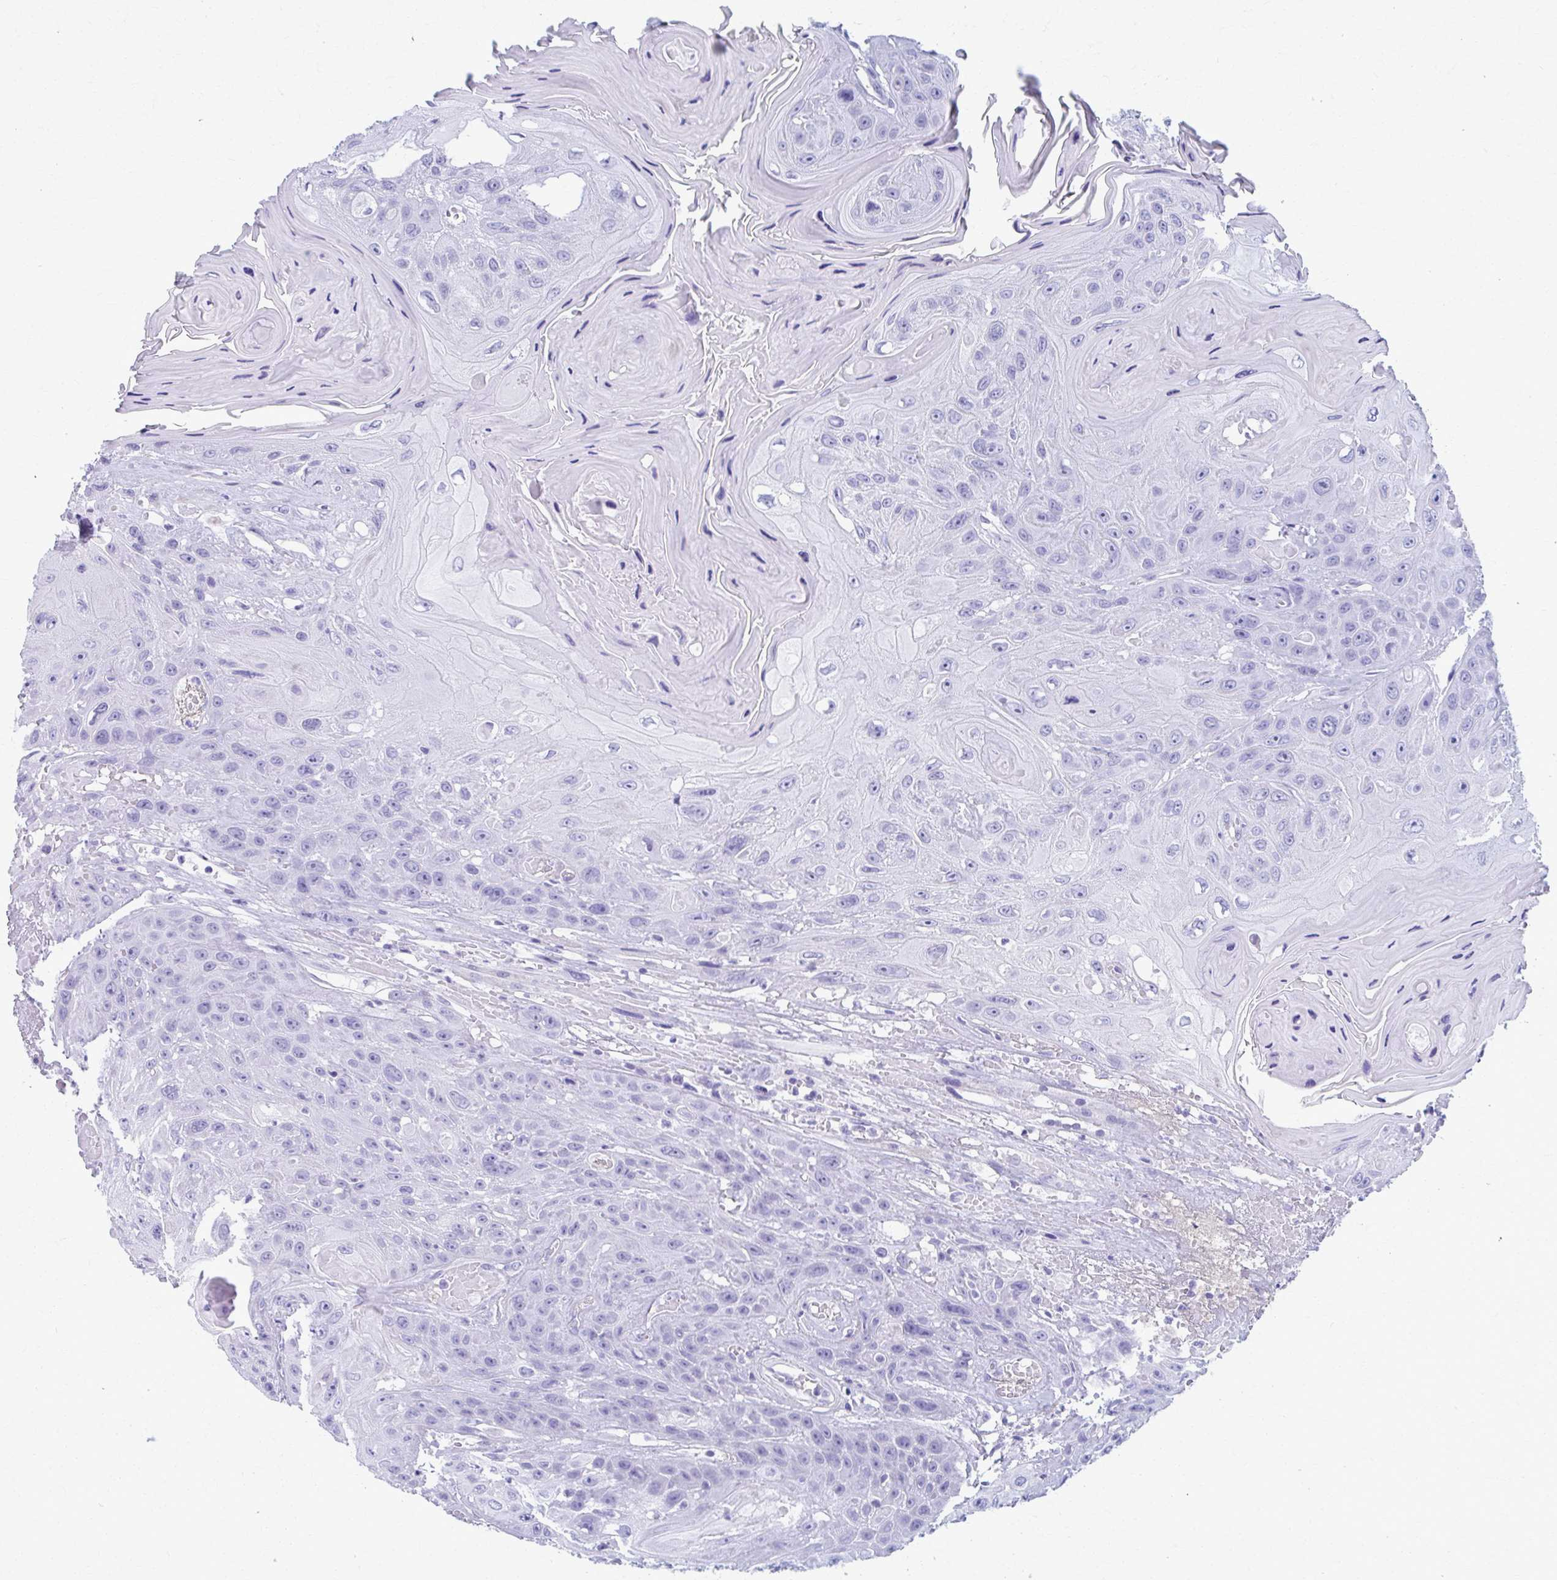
{"staining": {"intensity": "negative", "quantity": "none", "location": "none"}, "tissue": "head and neck cancer", "cell_type": "Tumor cells", "image_type": "cancer", "snomed": [{"axis": "morphology", "description": "Squamous cell carcinoma, NOS"}, {"axis": "topography", "description": "Head-Neck"}], "caption": "Human squamous cell carcinoma (head and neck) stained for a protein using IHC reveals no expression in tumor cells.", "gene": "MPLKIP", "patient": {"sex": "female", "age": 59}}